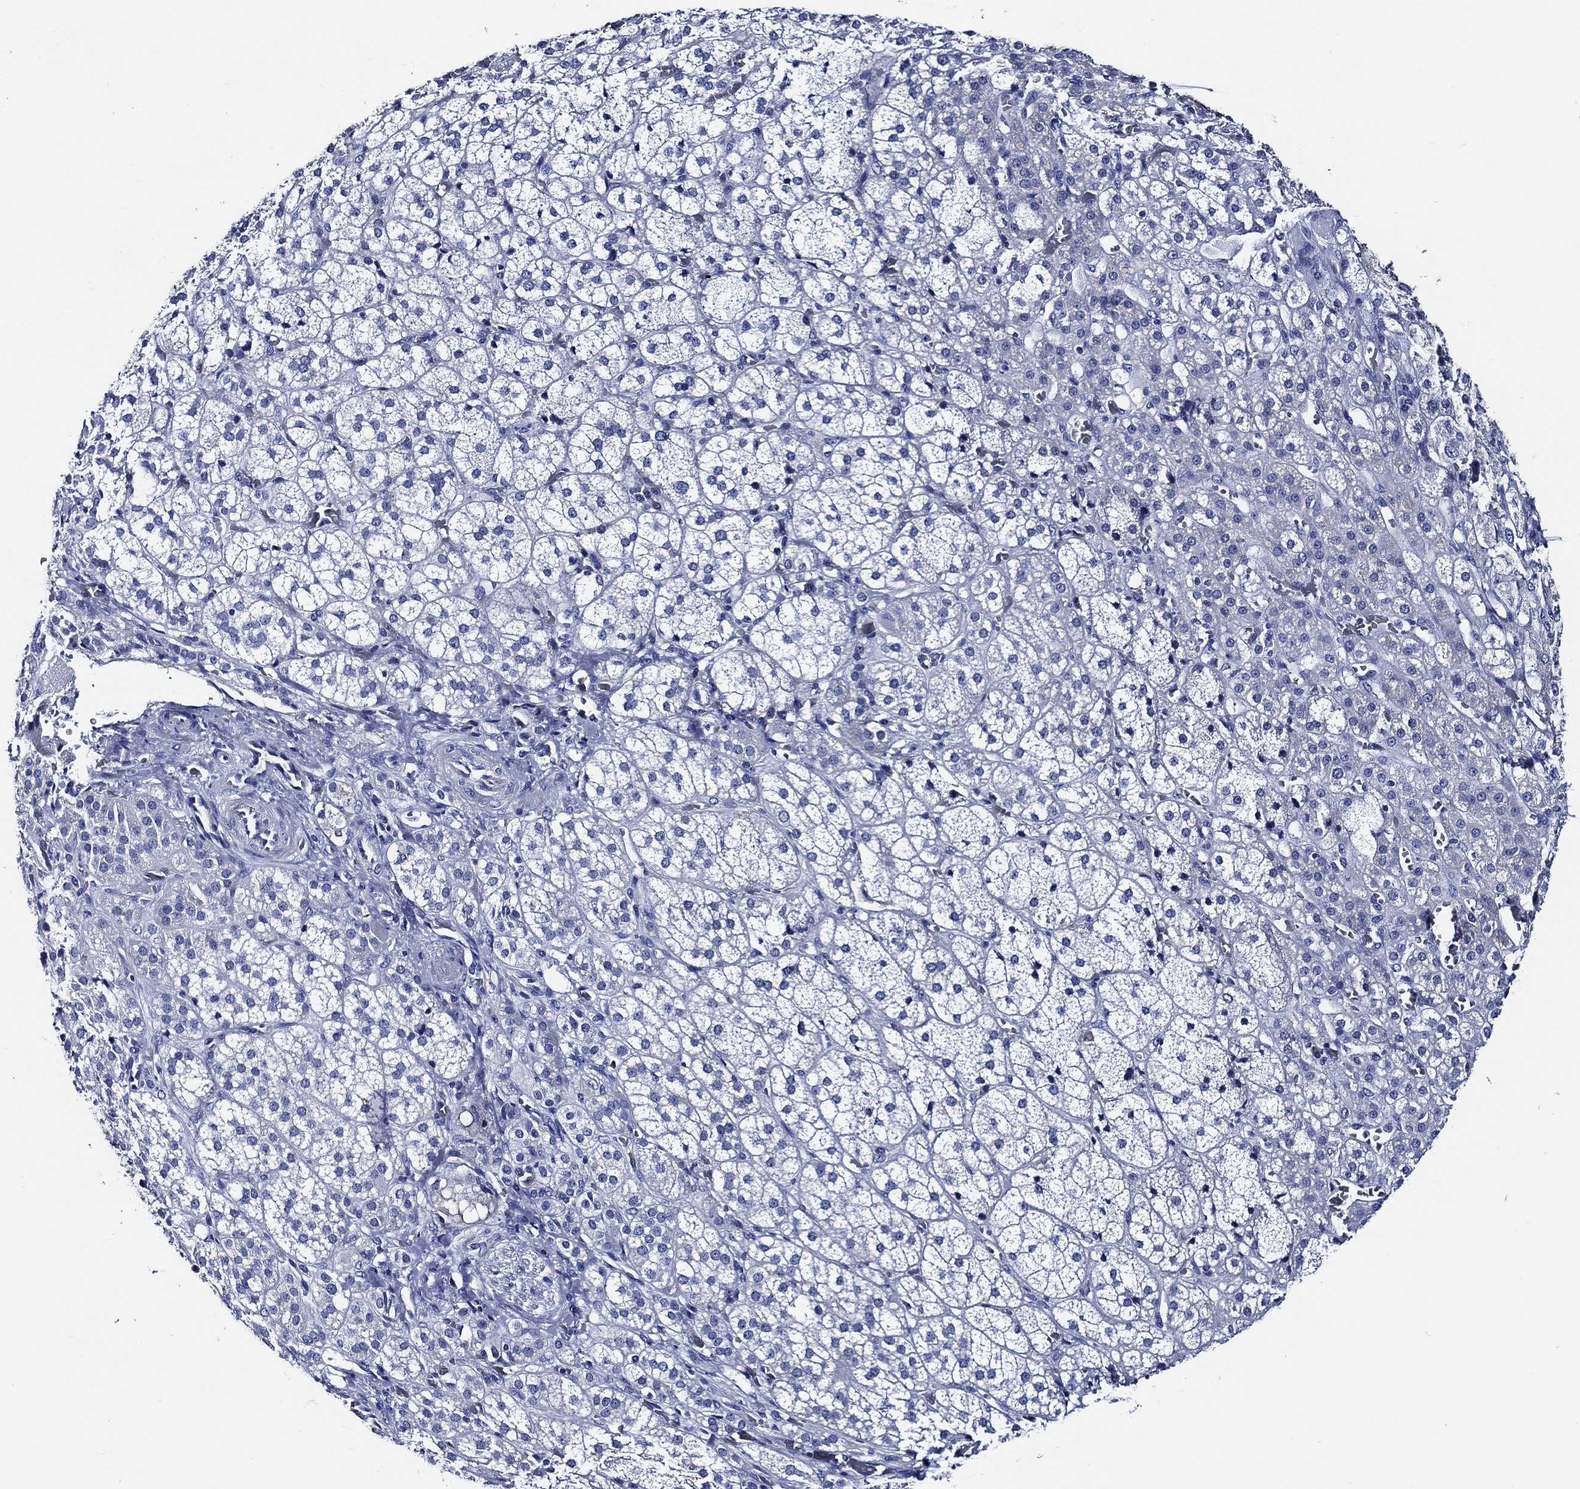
{"staining": {"intensity": "negative", "quantity": "none", "location": "none"}, "tissue": "adrenal gland", "cell_type": "Glandular cells", "image_type": "normal", "snomed": [{"axis": "morphology", "description": "Normal tissue, NOS"}, {"axis": "topography", "description": "Adrenal gland"}], "caption": "Protein analysis of normal adrenal gland shows no significant staining in glandular cells.", "gene": "WDR62", "patient": {"sex": "female", "age": 60}}